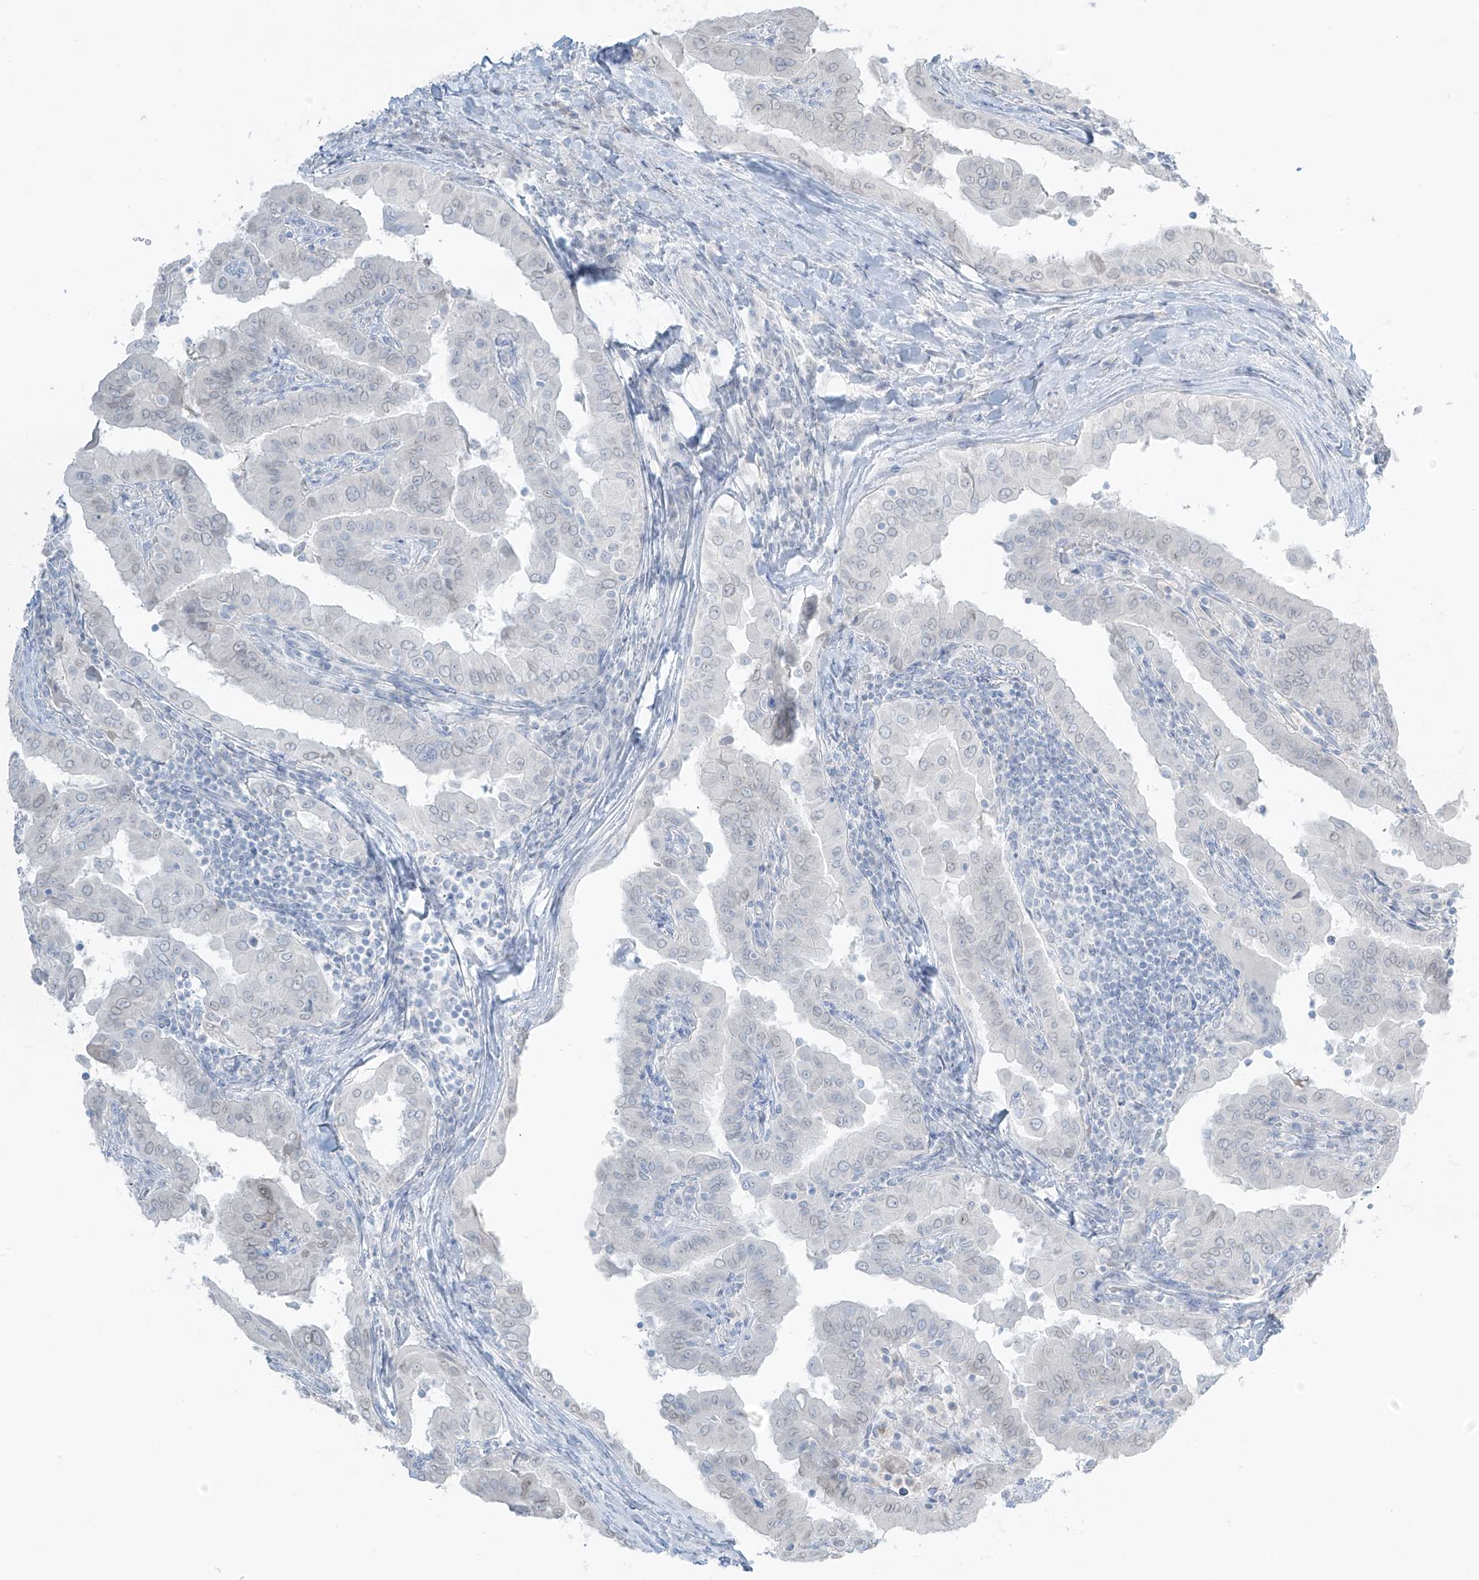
{"staining": {"intensity": "negative", "quantity": "none", "location": "none"}, "tissue": "thyroid cancer", "cell_type": "Tumor cells", "image_type": "cancer", "snomed": [{"axis": "morphology", "description": "Papillary adenocarcinoma, NOS"}, {"axis": "topography", "description": "Thyroid gland"}], "caption": "DAB immunohistochemical staining of human papillary adenocarcinoma (thyroid) demonstrates no significant staining in tumor cells.", "gene": "PRDM6", "patient": {"sex": "male", "age": 33}}